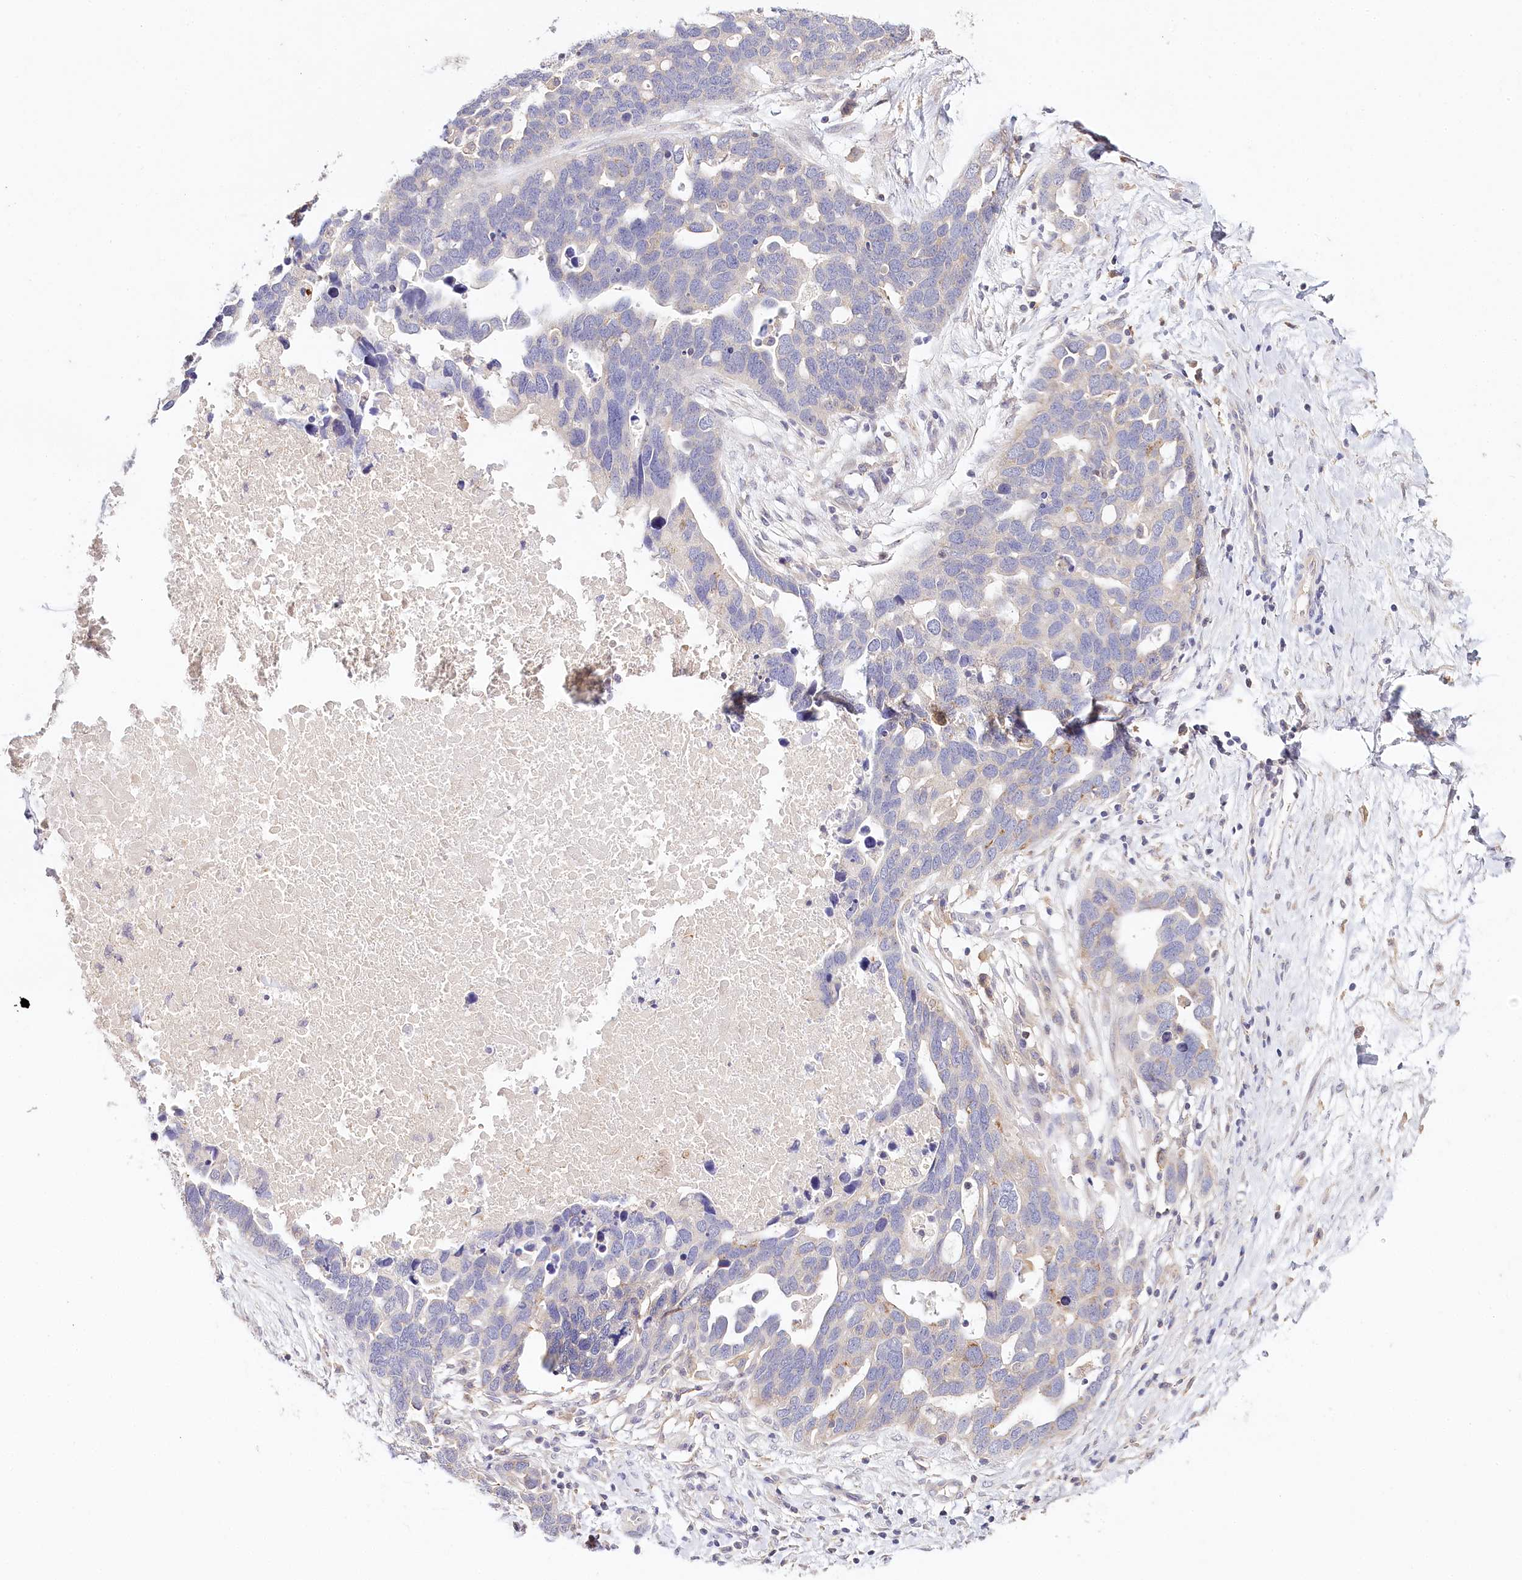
{"staining": {"intensity": "negative", "quantity": "none", "location": "none"}, "tissue": "ovarian cancer", "cell_type": "Tumor cells", "image_type": "cancer", "snomed": [{"axis": "morphology", "description": "Cystadenocarcinoma, serous, NOS"}, {"axis": "topography", "description": "Ovary"}], "caption": "IHC histopathology image of neoplastic tissue: human serous cystadenocarcinoma (ovarian) stained with DAB demonstrates no significant protein positivity in tumor cells.", "gene": "DAPK1", "patient": {"sex": "female", "age": 54}}